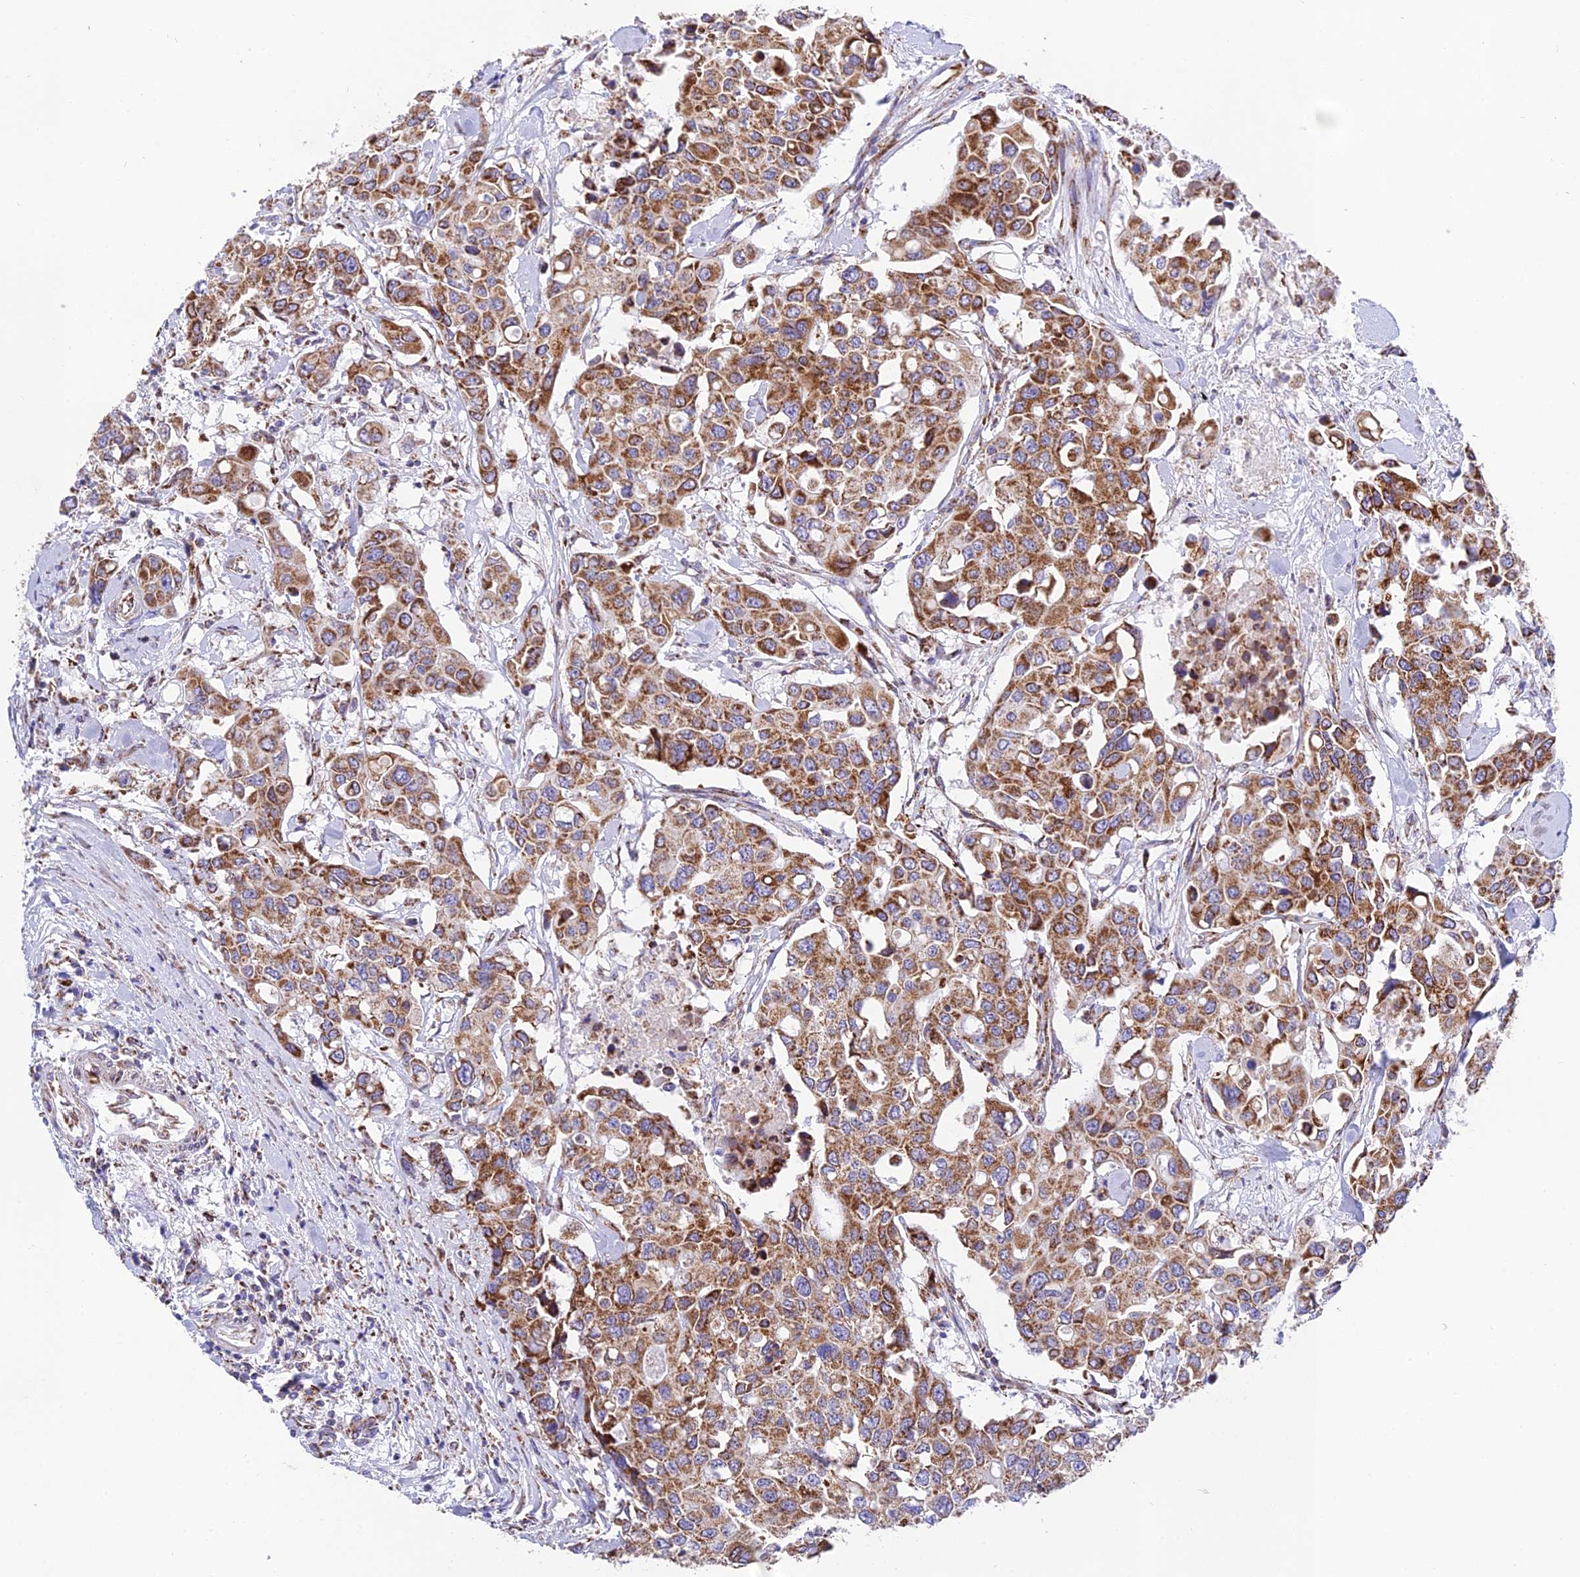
{"staining": {"intensity": "moderate", "quantity": ">75%", "location": "cytoplasmic/membranous"}, "tissue": "colorectal cancer", "cell_type": "Tumor cells", "image_type": "cancer", "snomed": [{"axis": "morphology", "description": "Adenocarcinoma, NOS"}, {"axis": "topography", "description": "Colon"}], "caption": "Tumor cells exhibit moderate cytoplasmic/membranous staining in about >75% of cells in adenocarcinoma (colorectal).", "gene": "CHCHD3", "patient": {"sex": "male", "age": 77}}